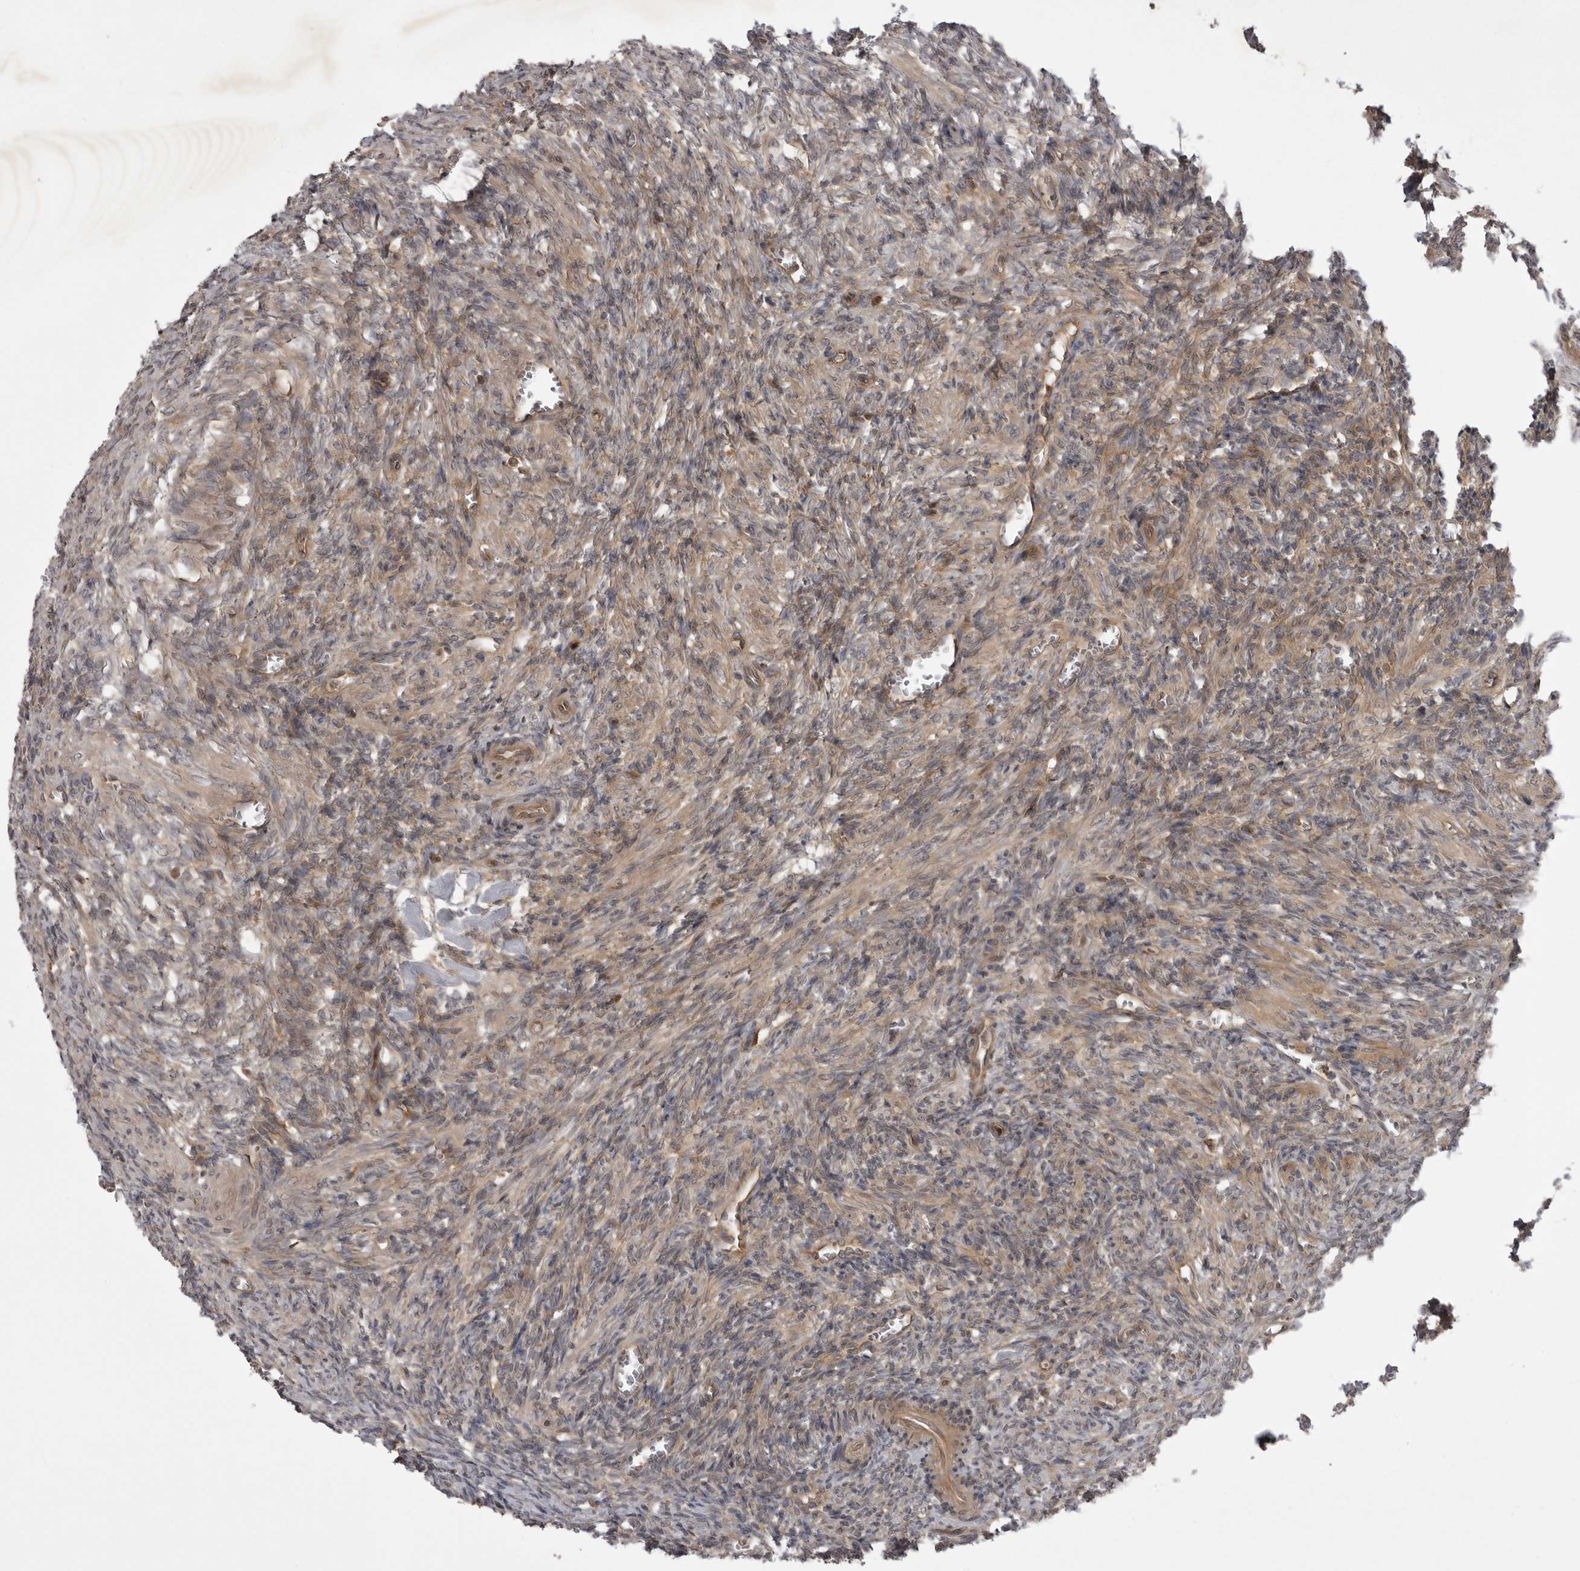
{"staining": {"intensity": "weak", "quantity": "25%-75%", "location": "cytoplasmic/membranous"}, "tissue": "ovary", "cell_type": "Ovarian stroma cells", "image_type": "normal", "snomed": [{"axis": "morphology", "description": "Normal tissue, NOS"}, {"axis": "topography", "description": "Ovary"}], "caption": "Ovarian stroma cells reveal weak cytoplasmic/membranous positivity in about 25%-75% of cells in benign ovary. Nuclei are stained in blue.", "gene": "STK24", "patient": {"sex": "female", "age": 27}}